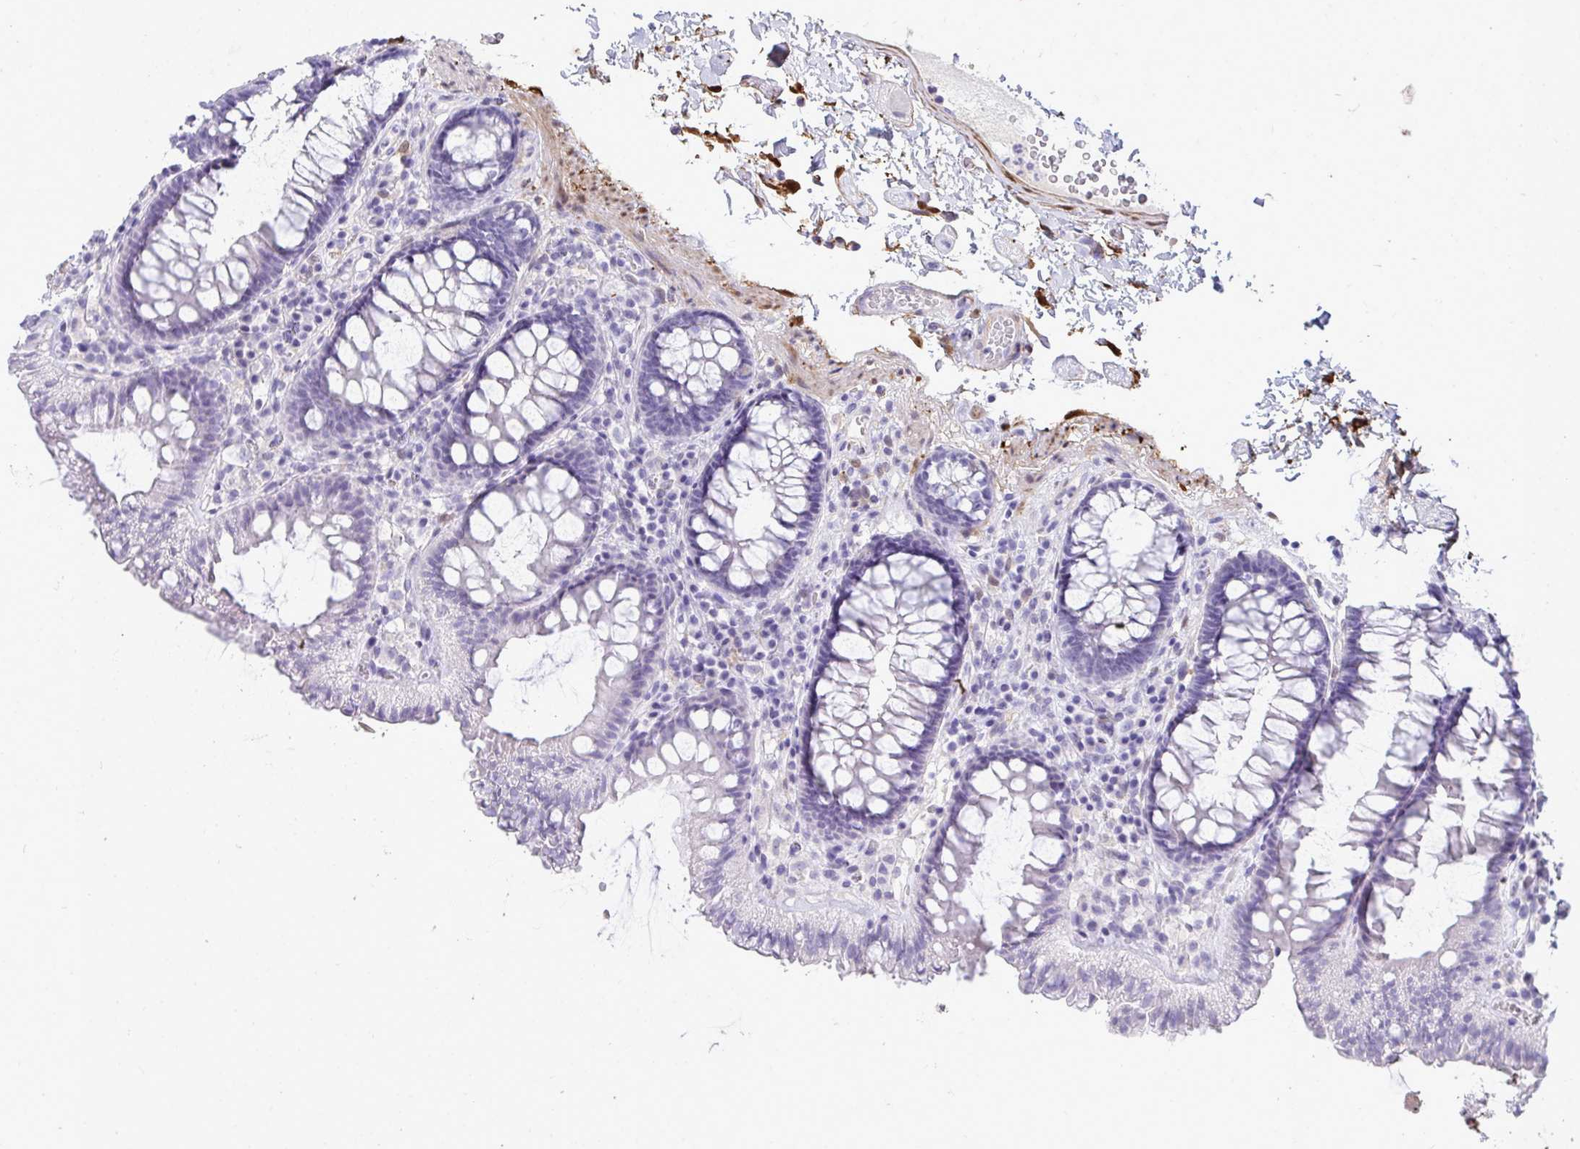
{"staining": {"intensity": "moderate", "quantity": "<25%", "location": "cytoplasmic/membranous"}, "tissue": "colon", "cell_type": "Endothelial cells", "image_type": "normal", "snomed": [{"axis": "morphology", "description": "Normal tissue, NOS"}, {"axis": "topography", "description": "Colon"}, {"axis": "topography", "description": "Peripheral nerve tissue"}], "caption": "Immunohistochemical staining of normal human colon shows <25% levels of moderate cytoplasmic/membranous protein staining in about <25% of endothelial cells.", "gene": "HSPB6", "patient": {"sex": "male", "age": 84}}